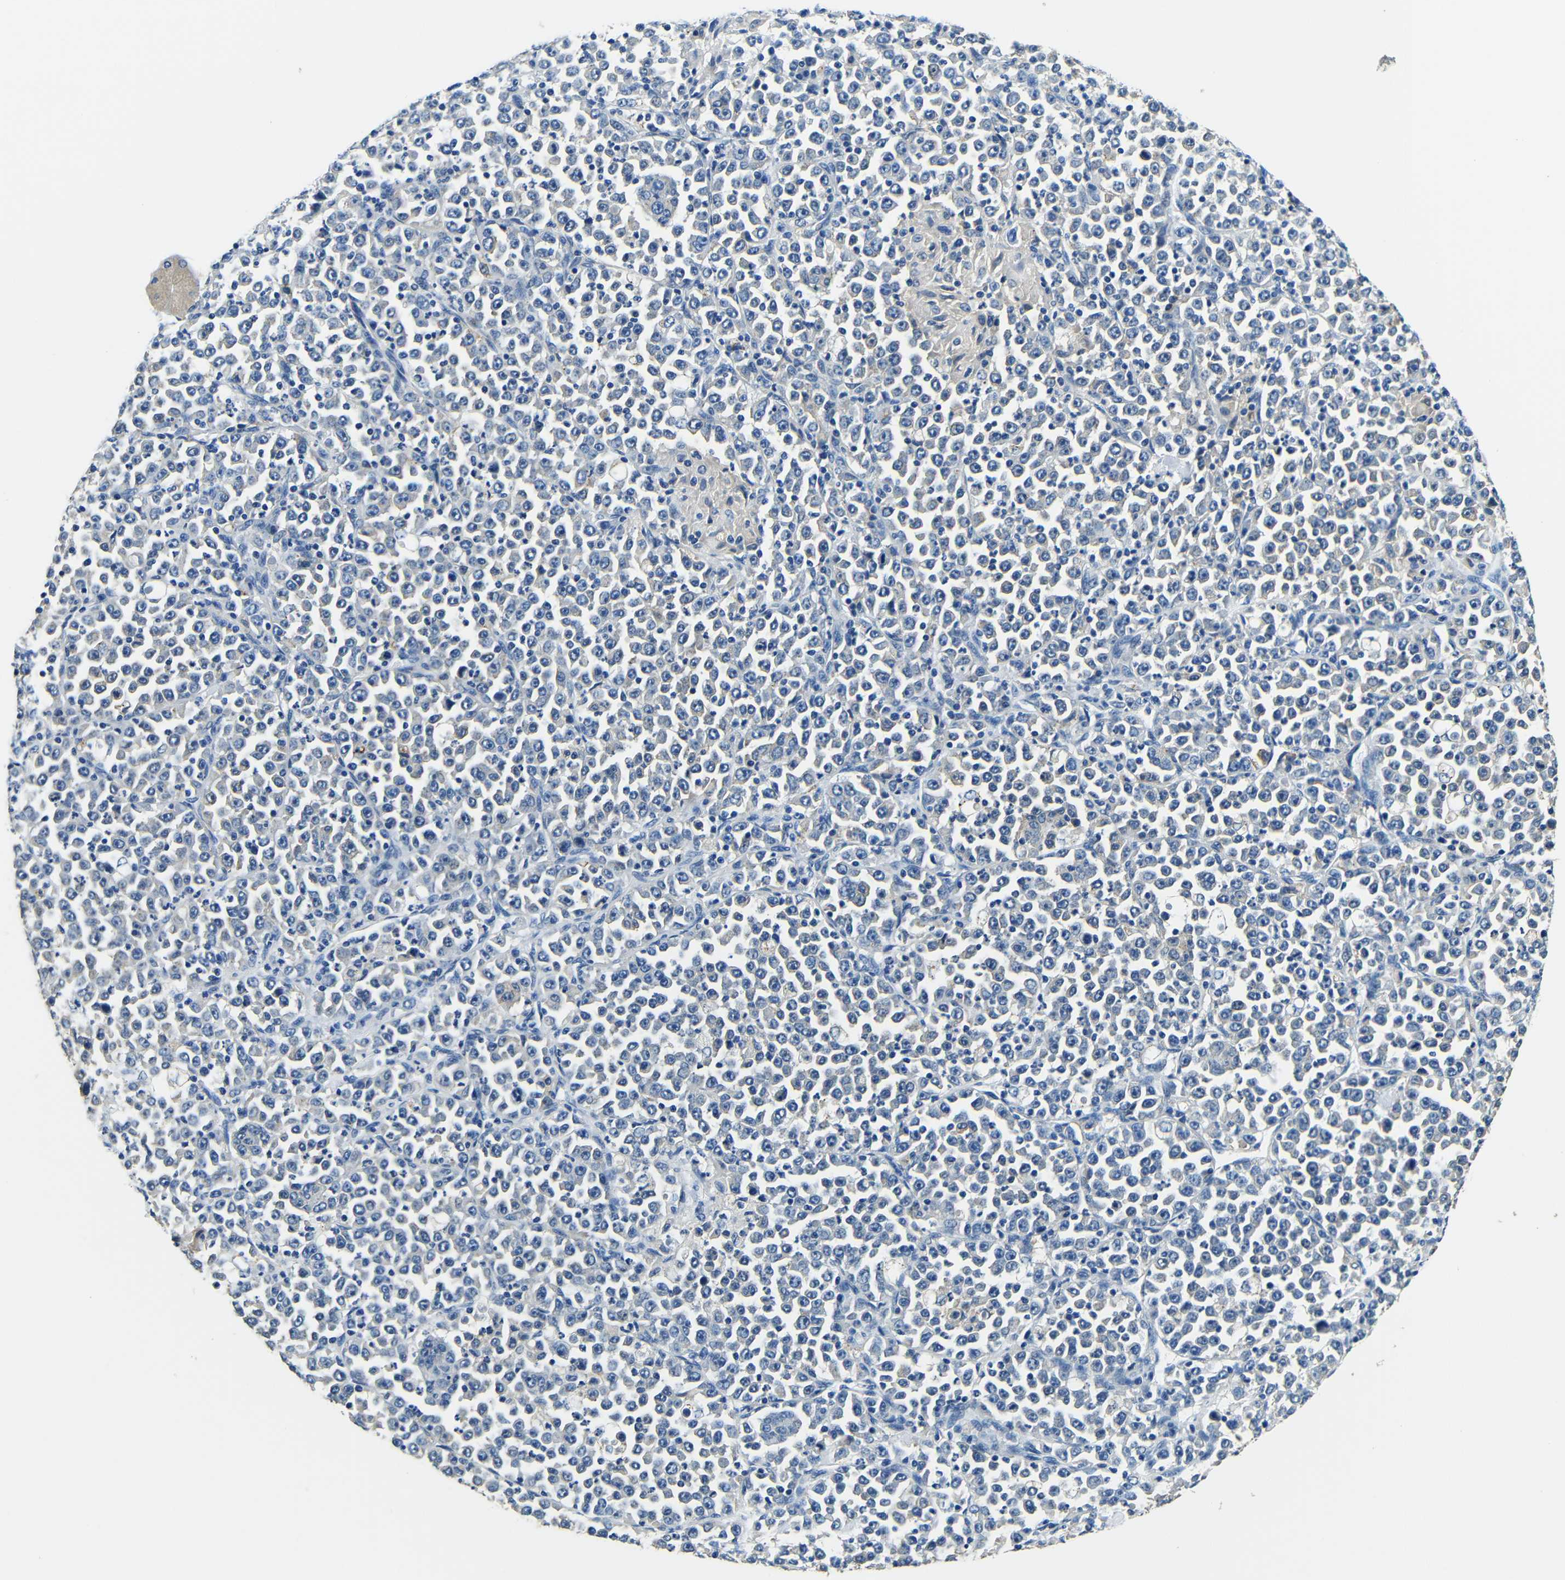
{"staining": {"intensity": "negative", "quantity": "none", "location": "none"}, "tissue": "stomach cancer", "cell_type": "Tumor cells", "image_type": "cancer", "snomed": [{"axis": "morphology", "description": "Normal tissue, NOS"}, {"axis": "morphology", "description": "Adenocarcinoma, NOS"}, {"axis": "topography", "description": "Stomach, upper"}, {"axis": "topography", "description": "Stomach"}], "caption": "Immunohistochemical staining of human stomach cancer demonstrates no significant staining in tumor cells.", "gene": "FMO5", "patient": {"sex": "male", "age": 59}}